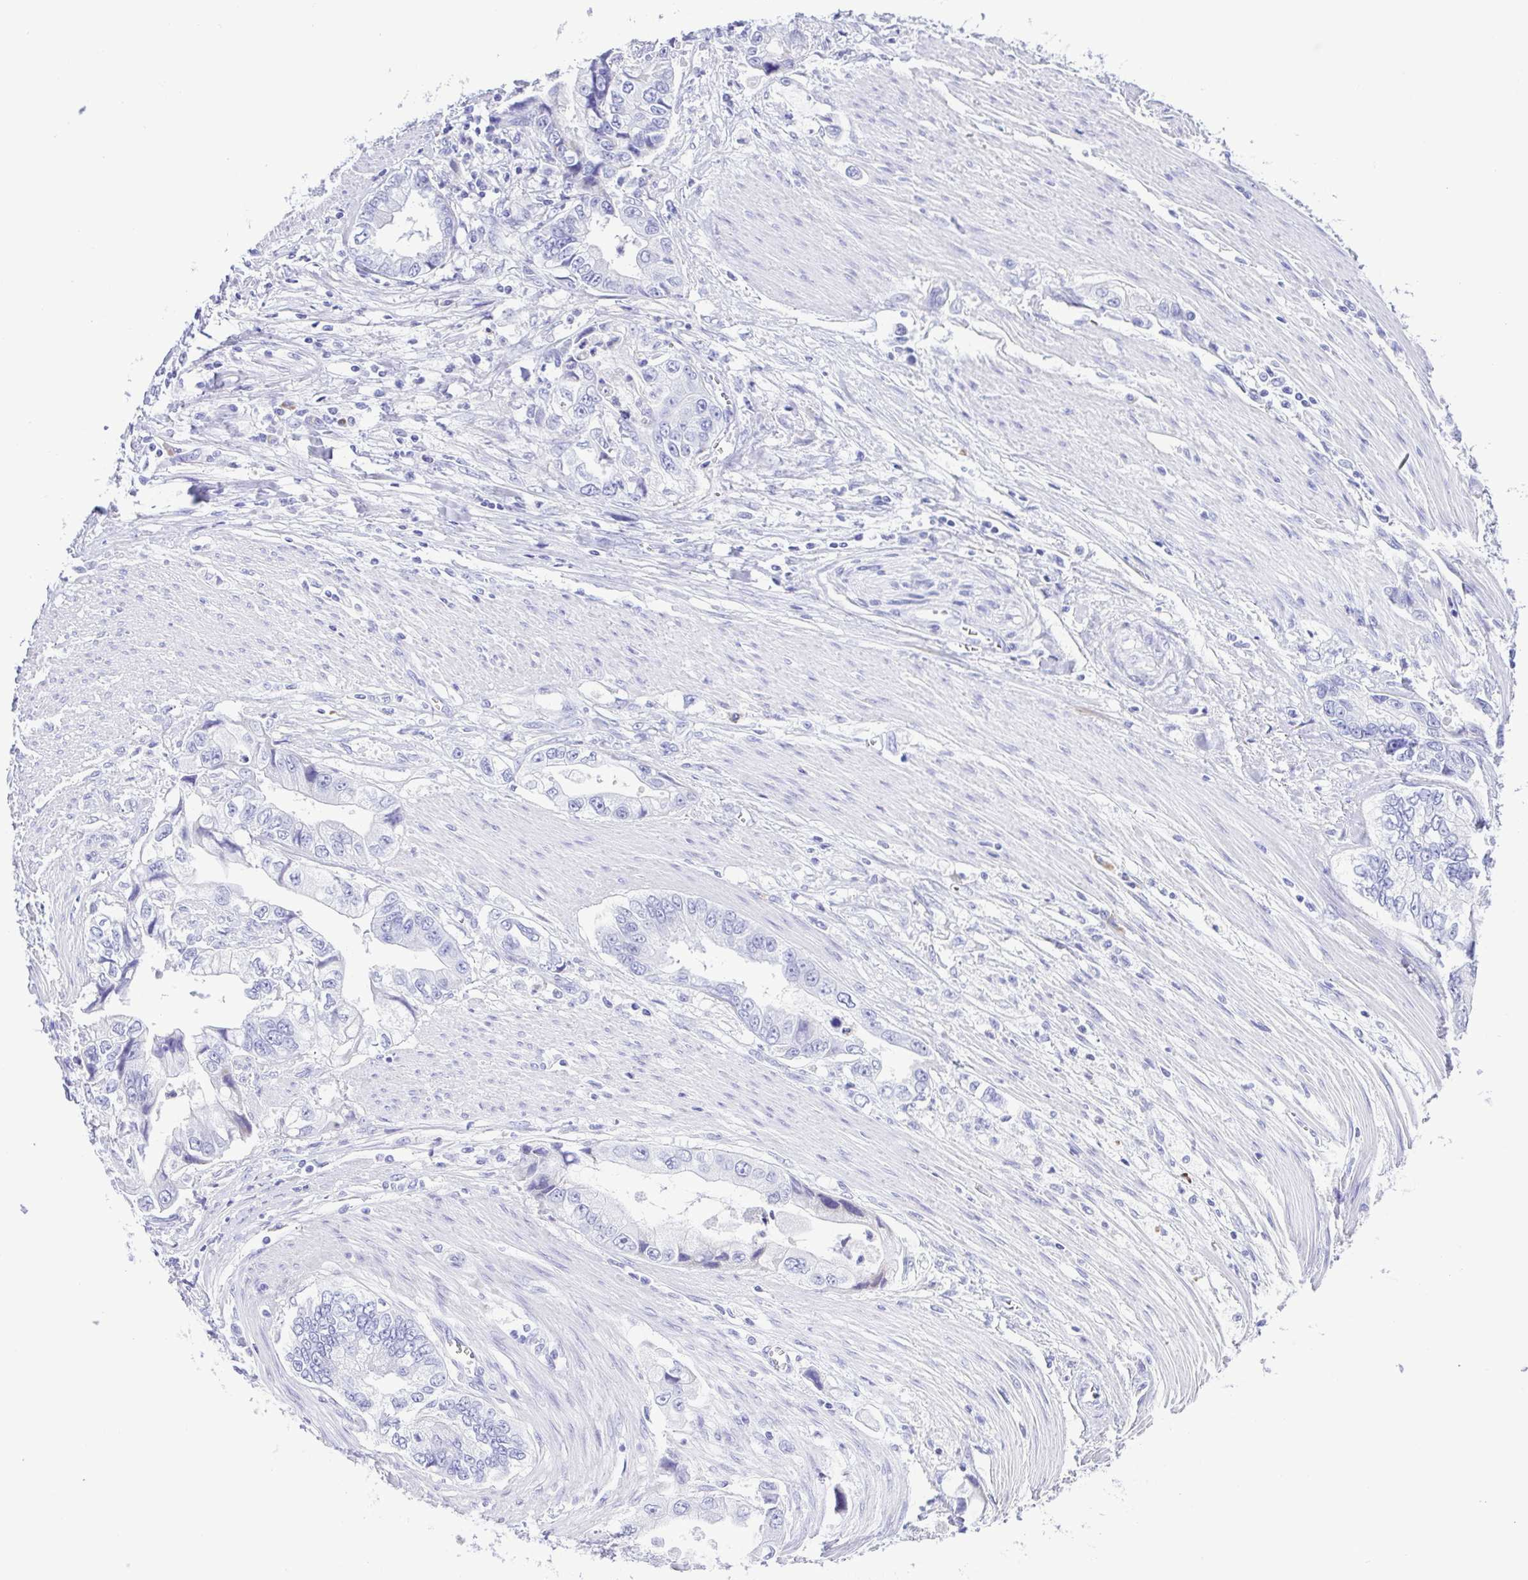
{"staining": {"intensity": "negative", "quantity": "none", "location": "none"}, "tissue": "stomach cancer", "cell_type": "Tumor cells", "image_type": "cancer", "snomed": [{"axis": "morphology", "description": "Adenocarcinoma, NOS"}, {"axis": "topography", "description": "Pancreas"}, {"axis": "topography", "description": "Stomach, upper"}], "caption": "Immunohistochemistry (IHC) of adenocarcinoma (stomach) shows no staining in tumor cells.", "gene": "GPR17", "patient": {"sex": "male", "age": 77}}